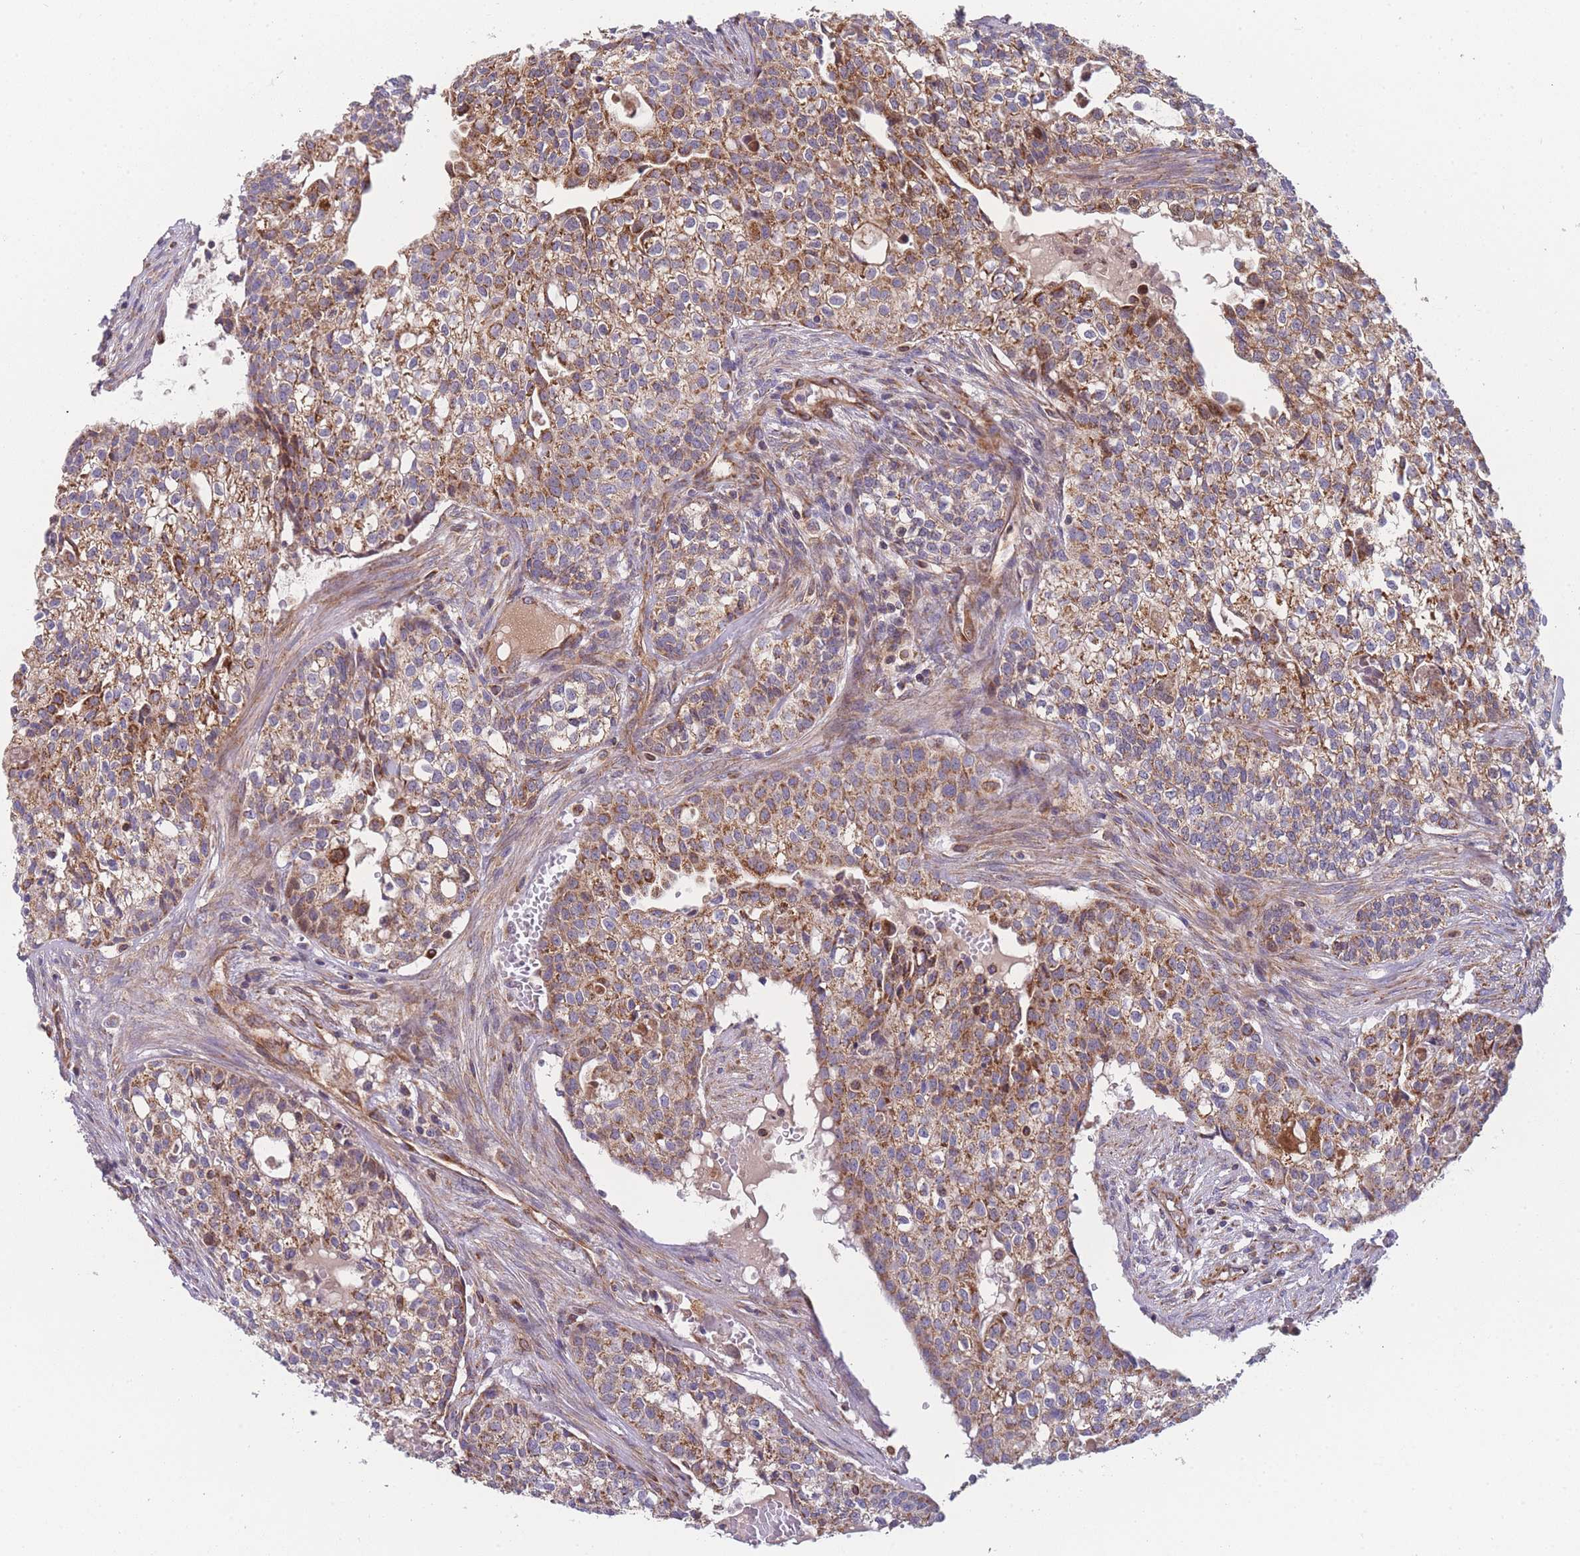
{"staining": {"intensity": "moderate", "quantity": ">75%", "location": "cytoplasmic/membranous"}, "tissue": "head and neck cancer", "cell_type": "Tumor cells", "image_type": "cancer", "snomed": [{"axis": "morphology", "description": "Adenocarcinoma, NOS"}, {"axis": "topography", "description": "Head-Neck"}], "caption": "Brown immunohistochemical staining in head and neck cancer (adenocarcinoma) displays moderate cytoplasmic/membranous expression in approximately >75% of tumor cells.", "gene": "MTRES1", "patient": {"sex": "male", "age": 81}}